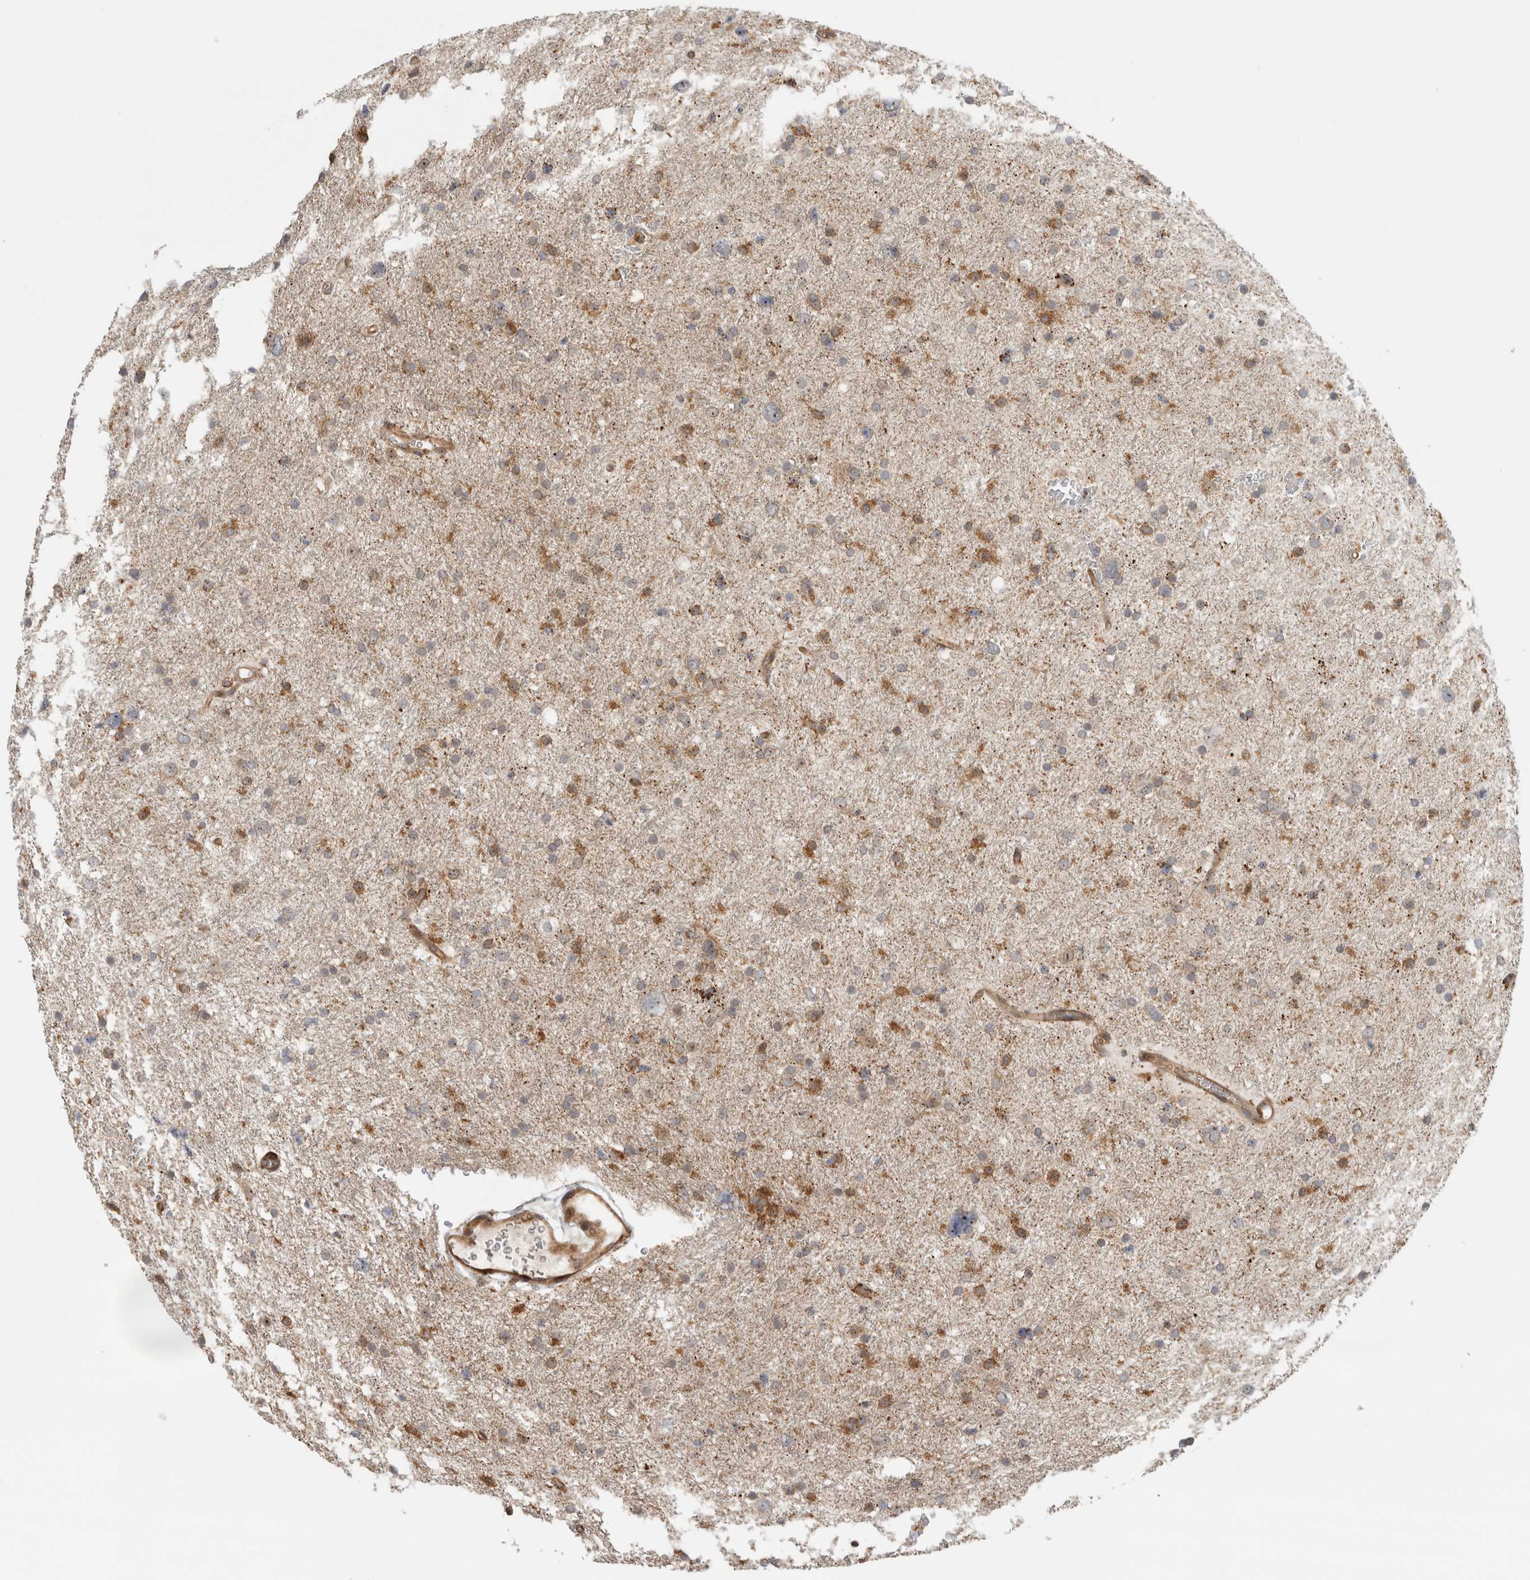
{"staining": {"intensity": "moderate", "quantity": "25%-75%", "location": "cytoplasmic/membranous,nuclear"}, "tissue": "glioma", "cell_type": "Tumor cells", "image_type": "cancer", "snomed": [{"axis": "morphology", "description": "Glioma, malignant, Low grade"}, {"axis": "topography", "description": "Brain"}], "caption": "This micrograph demonstrates glioma stained with immunohistochemistry (IHC) to label a protein in brown. The cytoplasmic/membranous and nuclear of tumor cells show moderate positivity for the protein. Nuclei are counter-stained blue.", "gene": "WASF2", "patient": {"sex": "female", "age": 37}}